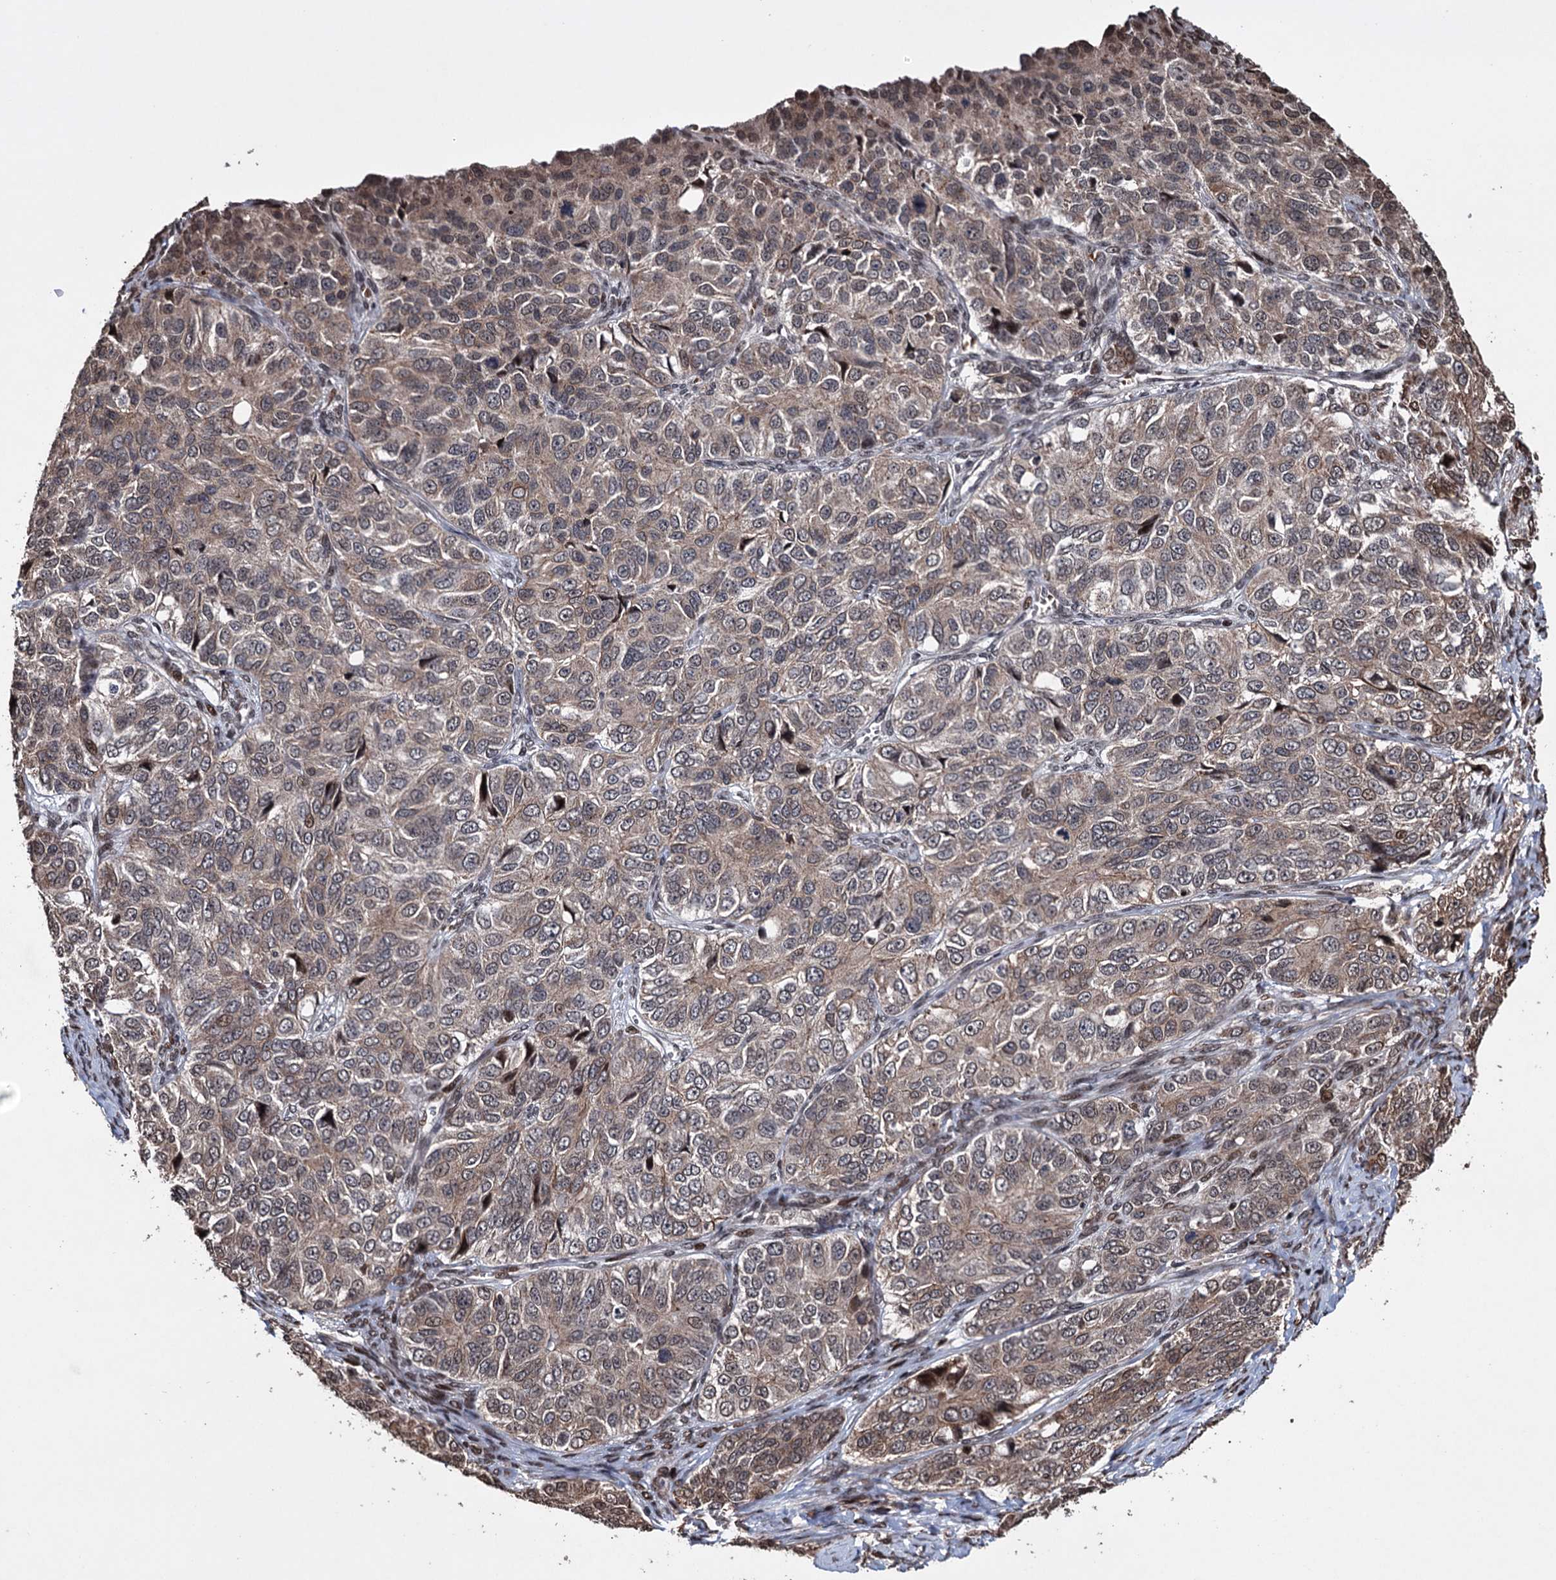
{"staining": {"intensity": "weak", "quantity": ">75%", "location": "cytoplasmic/membranous,nuclear"}, "tissue": "ovarian cancer", "cell_type": "Tumor cells", "image_type": "cancer", "snomed": [{"axis": "morphology", "description": "Carcinoma, endometroid"}, {"axis": "topography", "description": "Ovary"}], "caption": "Ovarian cancer stained with IHC exhibits weak cytoplasmic/membranous and nuclear expression in about >75% of tumor cells.", "gene": "EYA4", "patient": {"sex": "female", "age": 51}}